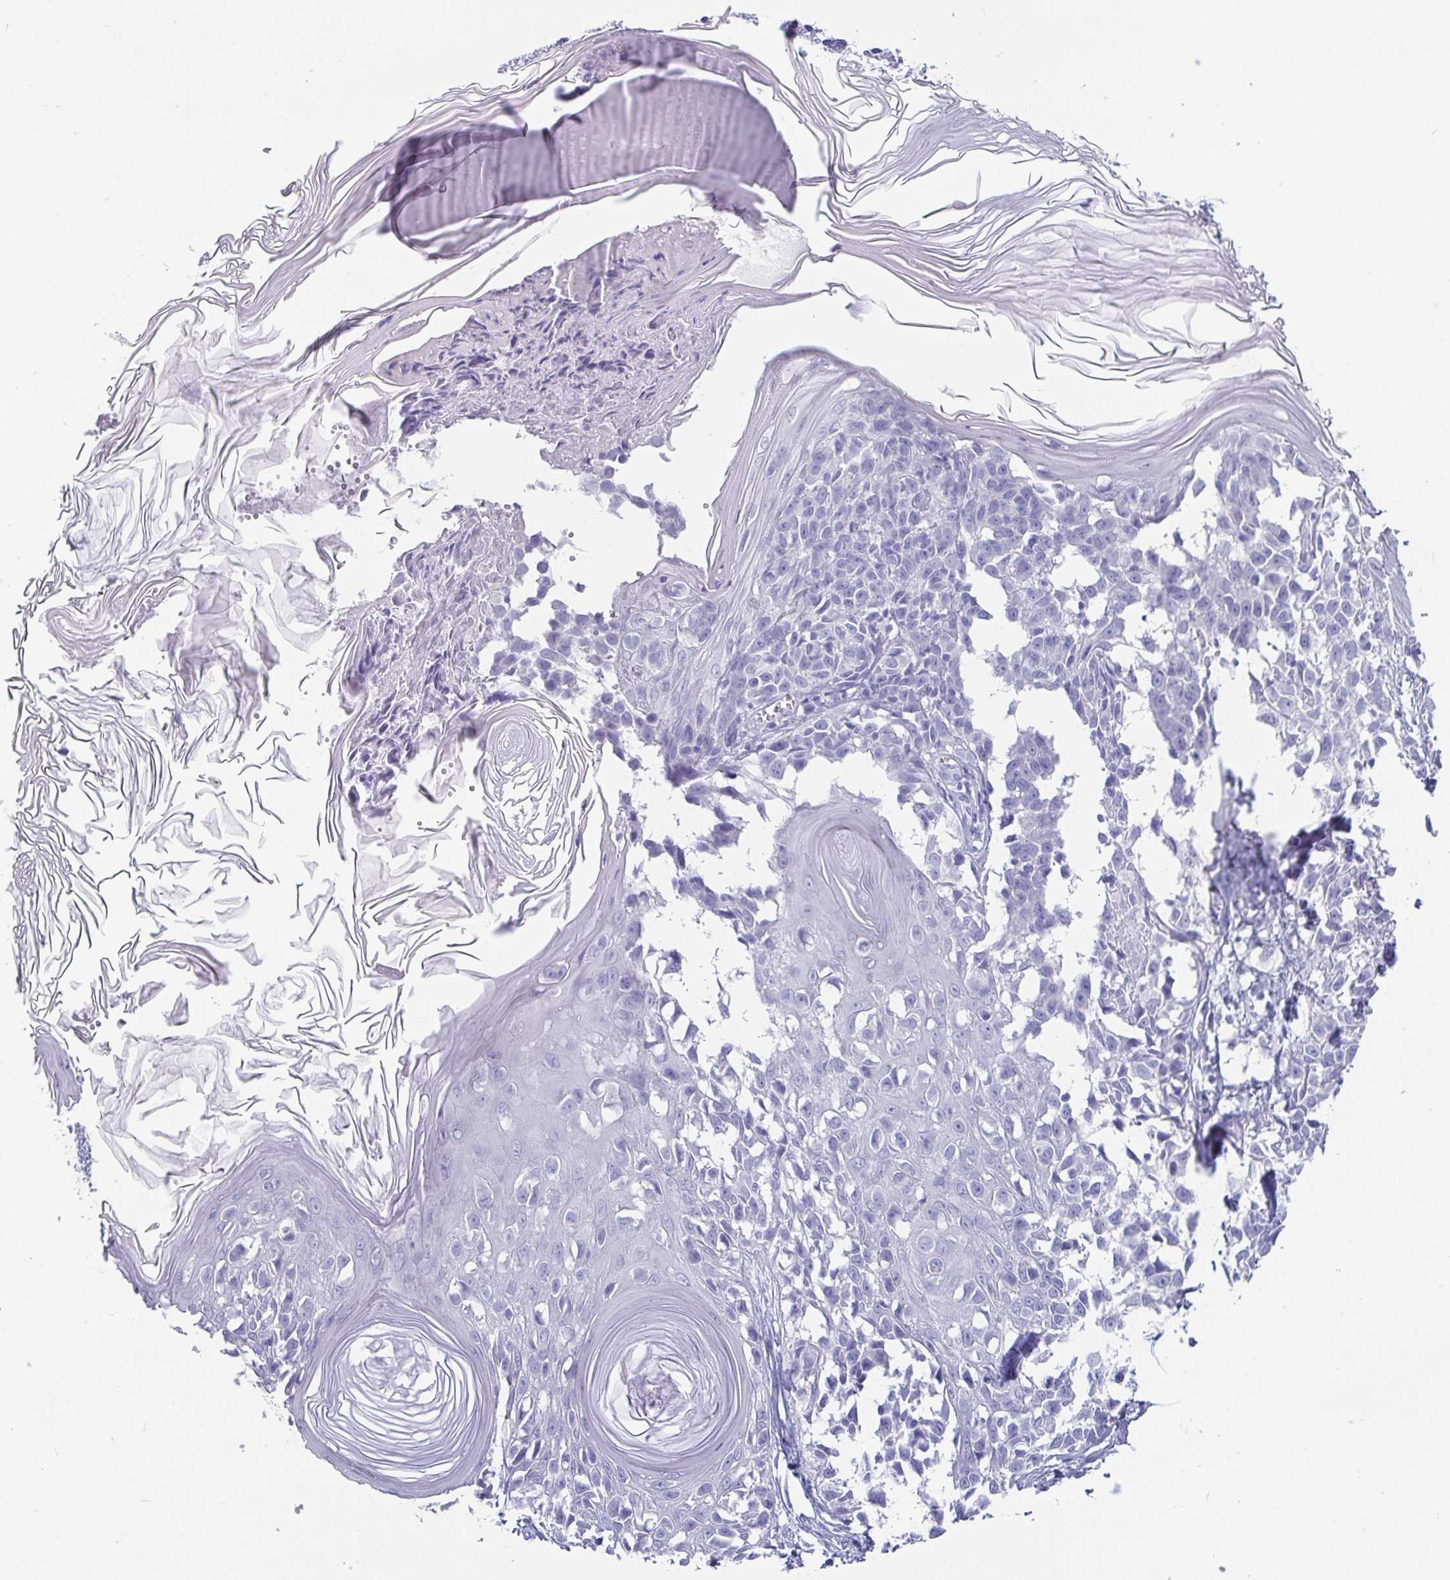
{"staining": {"intensity": "negative", "quantity": "none", "location": "none"}, "tissue": "melanoma", "cell_type": "Tumor cells", "image_type": "cancer", "snomed": [{"axis": "morphology", "description": "Malignant melanoma, NOS"}, {"axis": "topography", "description": "Skin"}], "caption": "Immunohistochemistry of melanoma shows no expression in tumor cells.", "gene": "SCGN", "patient": {"sex": "male", "age": 73}}